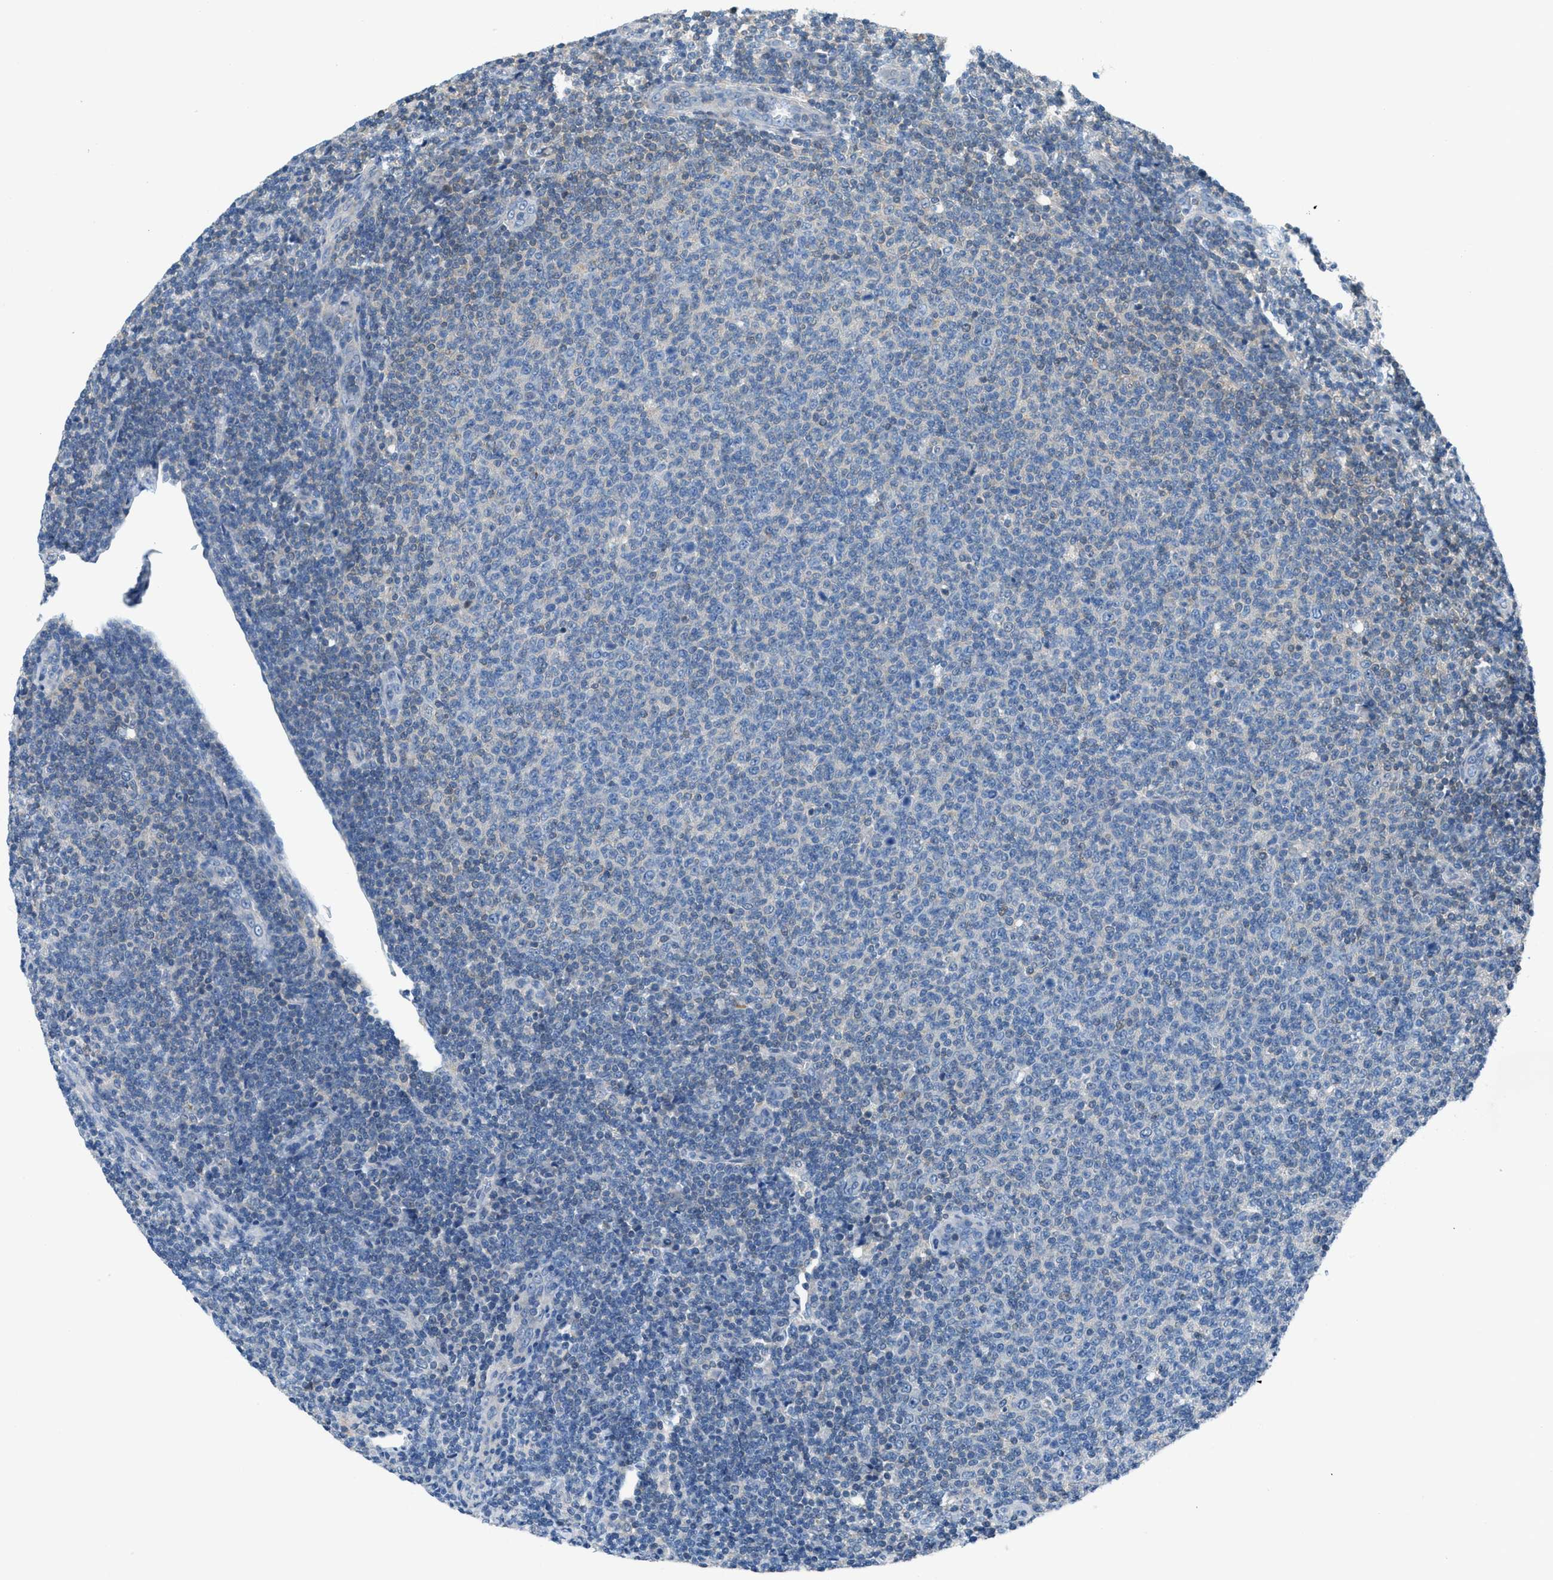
{"staining": {"intensity": "negative", "quantity": "none", "location": "none"}, "tissue": "lymphoma", "cell_type": "Tumor cells", "image_type": "cancer", "snomed": [{"axis": "morphology", "description": "Malignant lymphoma, non-Hodgkin's type, Low grade"}, {"axis": "topography", "description": "Lymph node"}], "caption": "Histopathology image shows no protein expression in tumor cells of low-grade malignant lymphoma, non-Hodgkin's type tissue.", "gene": "PIP5K1C", "patient": {"sex": "male", "age": 66}}